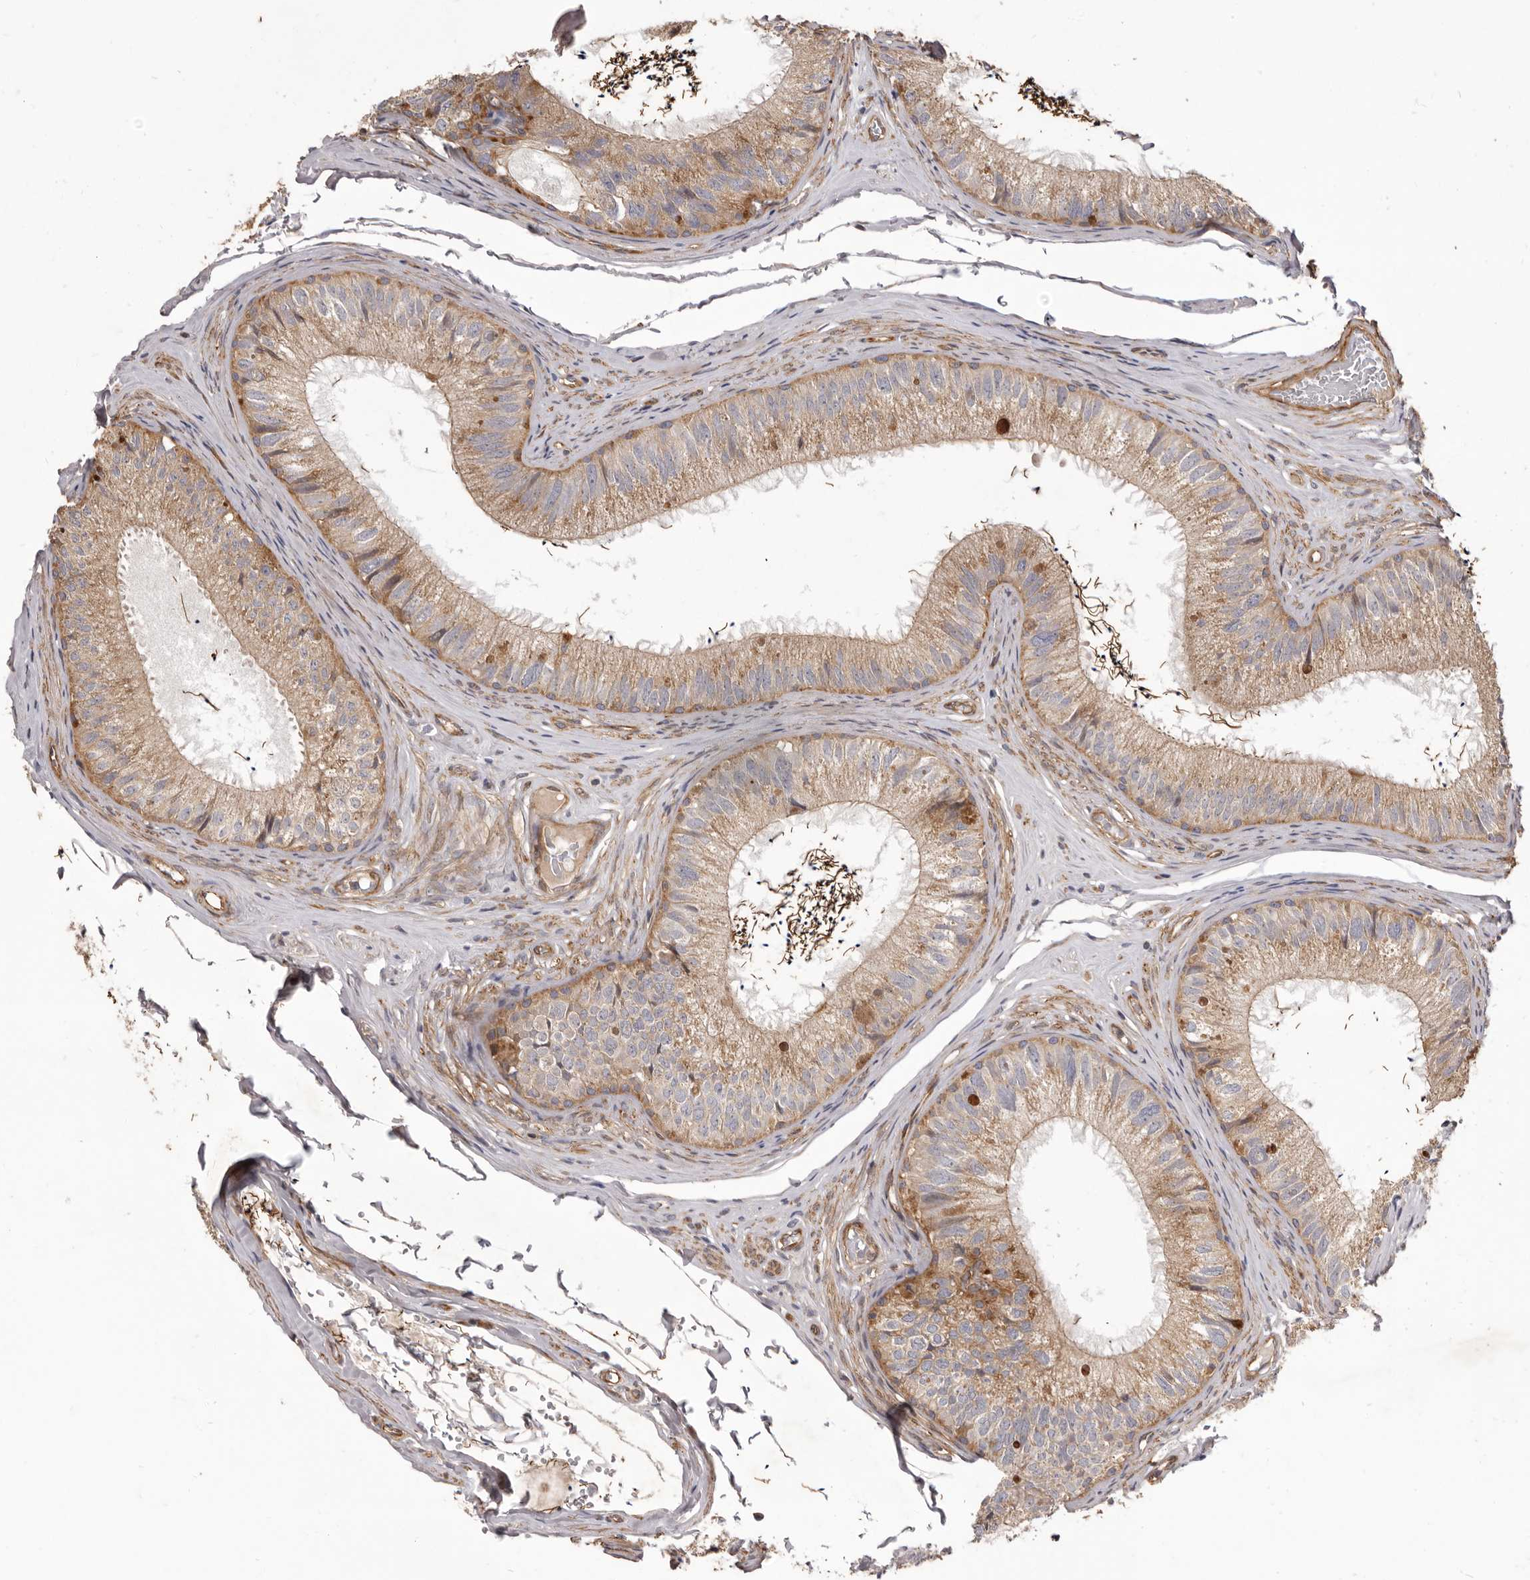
{"staining": {"intensity": "moderate", "quantity": ">75%", "location": "cytoplasmic/membranous"}, "tissue": "epididymis", "cell_type": "Glandular cells", "image_type": "normal", "snomed": [{"axis": "morphology", "description": "Normal tissue, NOS"}, {"axis": "topography", "description": "Epididymis"}], "caption": "Epididymis stained with immunohistochemistry (IHC) demonstrates moderate cytoplasmic/membranous positivity in about >75% of glandular cells. The staining was performed using DAB (3,3'-diaminobenzidine) to visualize the protein expression in brown, while the nuclei were stained in blue with hematoxylin (Magnification: 20x).", "gene": "VPS45", "patient": {"sex": "male", "age": 79}}